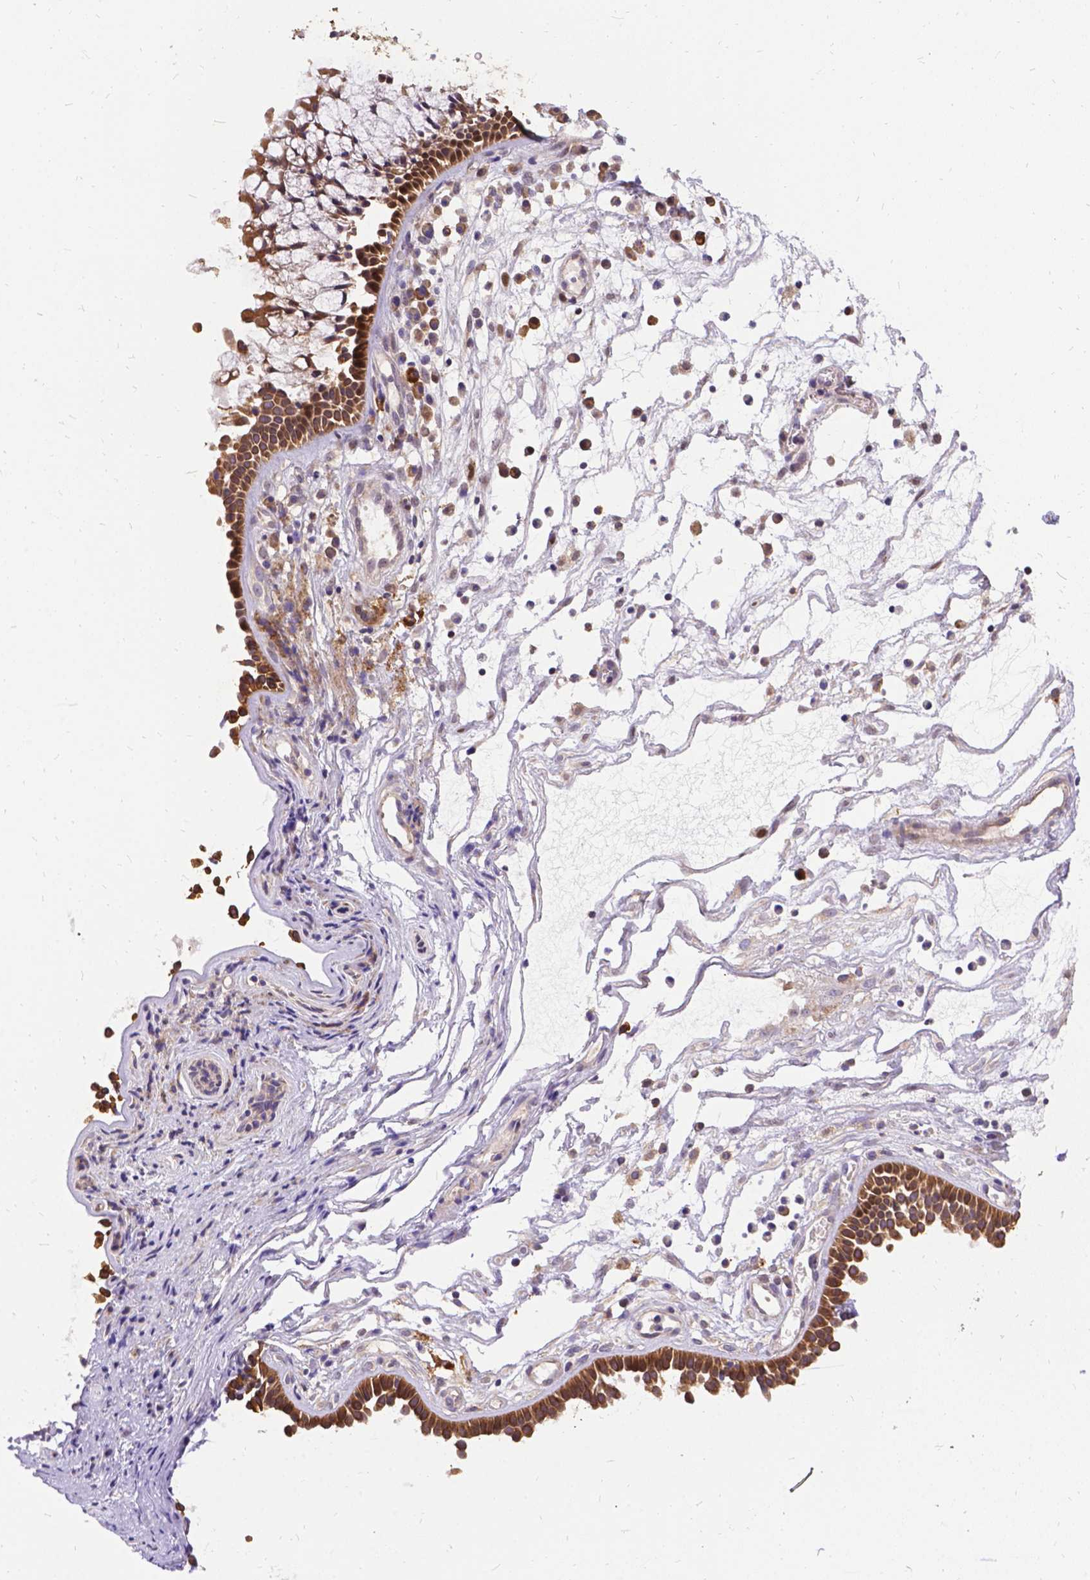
{"staining": {"intensity": "strong", "quantity": ">75%", "location": "cytoplasmic/membranous,nuclear"}, "tissue": "nasopharynx", "cell_type": "Respiratory epithelial cells", "image_type": "normal", "snomed": [{"axis": "morphology", "description": "Normal tissue, NOS"}, {"axis": "topography", "description": "Nasopharynx"}], "caption": "The image displays staining of normal nasopharynx, revealing strong cytoplasmic/membranous,nuclear protein positivity (brown color) within respiratory epithelial cells.", "gene": "DENND6A", "patient": {"sex": "male", "age": 31}}